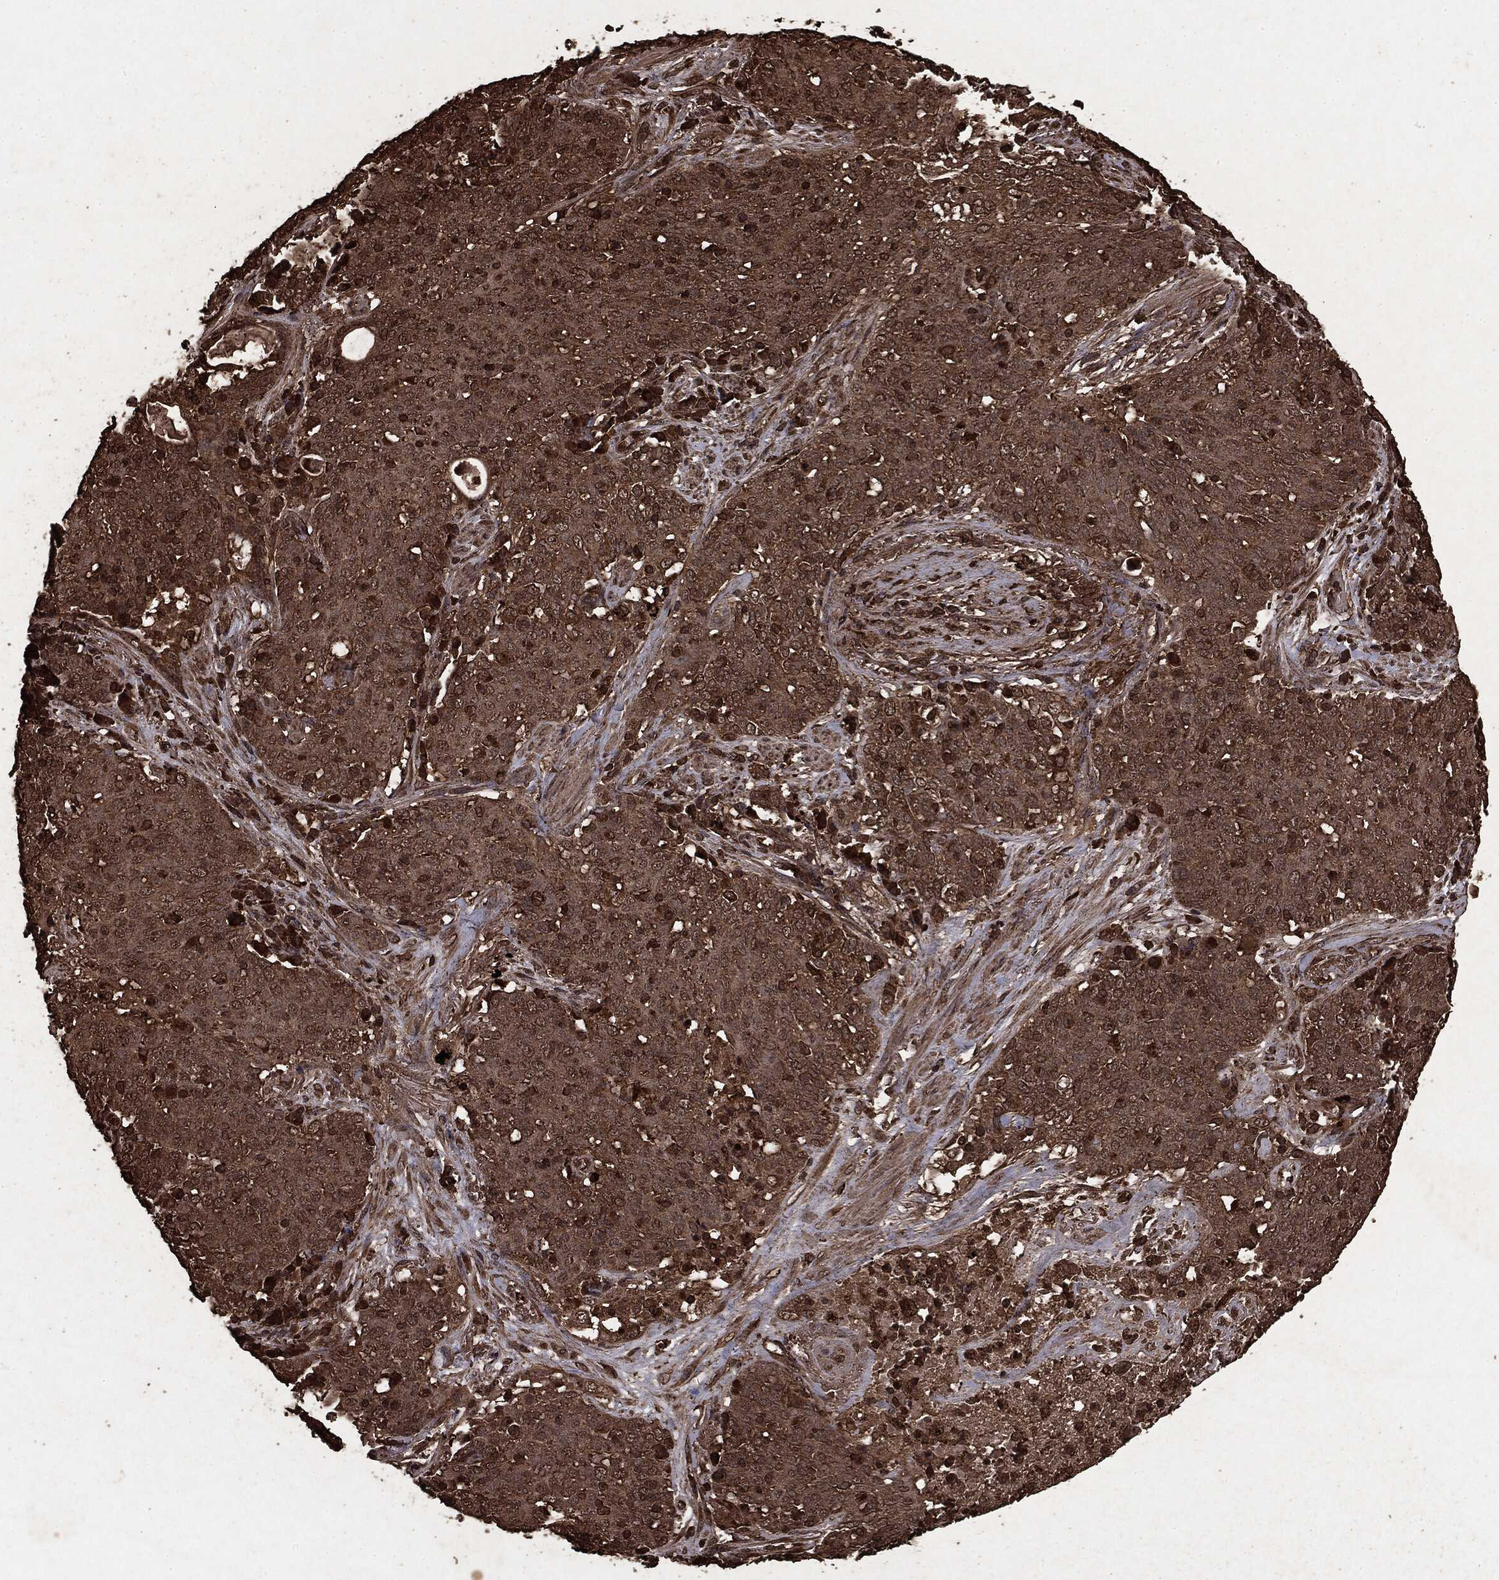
{"staining": {"intensity": "strong", "quantity": ">75%", "location": "cytoplasmic/membranous"}, "tissue": "lung cancer", "cell_type": "Tumor cells", "image_type": "cancer", "snomed": [{"axis": "morphology", "description": "Squamous cell carcinoma, NOS"}, {"axis": "topography", "description": "Lung"}], "caption": "Immunohistochemical staining of human lung cancer displays high levels of strong cytoplasmic/membranous protein expression in approximately >75% of tumor cells.", "gene": "ARAF", "patient": {"sex": "male", "age": 82}}